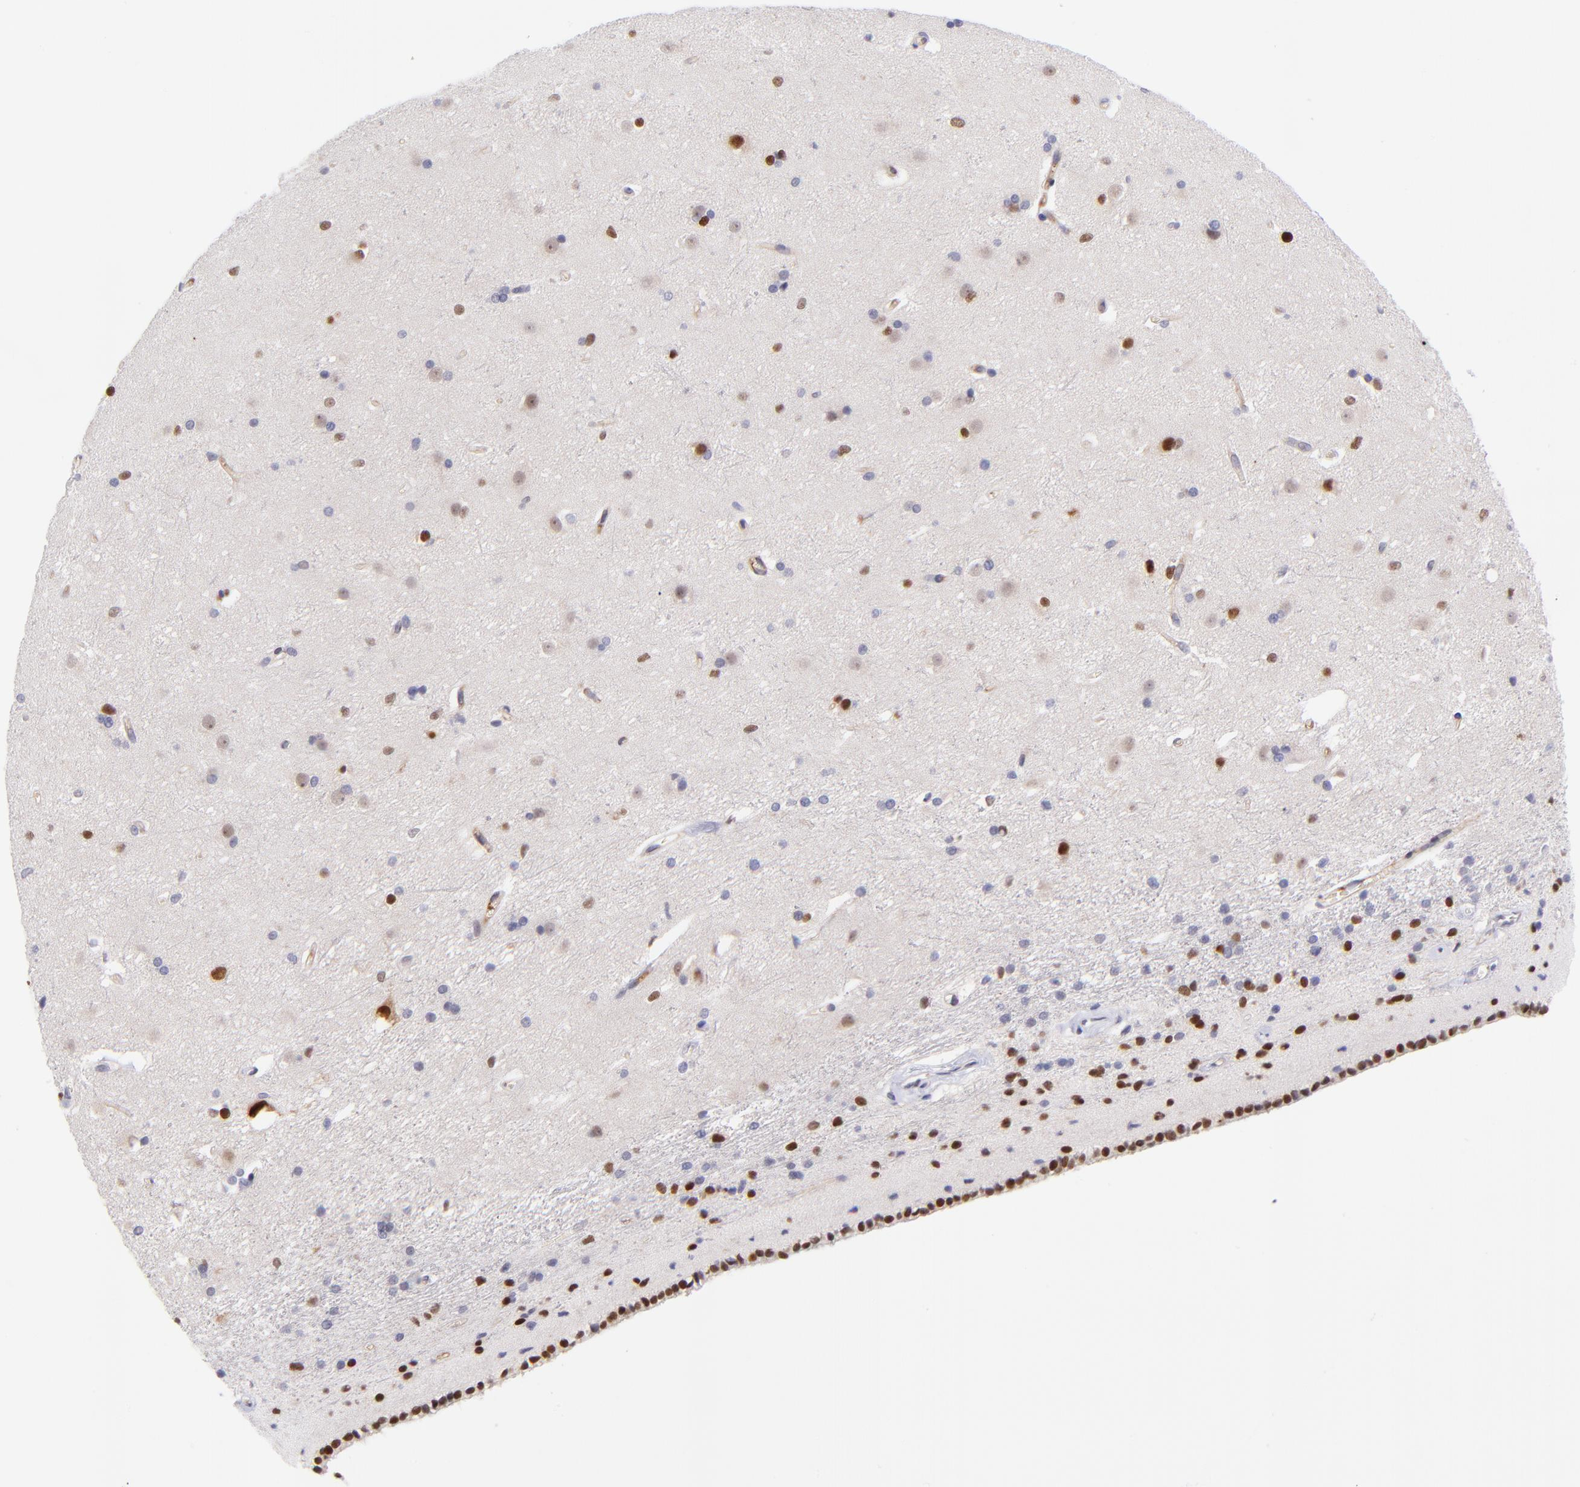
{"staining": {"intensity": "strong", "quantity": "<25%", "location": "nuclear"}, "tissue": "caudate", "cell_type": "Glial cells", "image_type": "normal", "snomed": [{"axis": "morphology", "description": "Normal tissue, NOS"}, {"axis": "topography", "description": "Lateral ventricle wall"}], "caption": "IHC of normal human caudate shows medium levels of strong nuclear positivity in about <25% of glial cells. (DAB IHC, brown staining for protein, blue staining for nuclei).", "gene": "SOX6", "patient": {"sex": "female", "age": 19}}